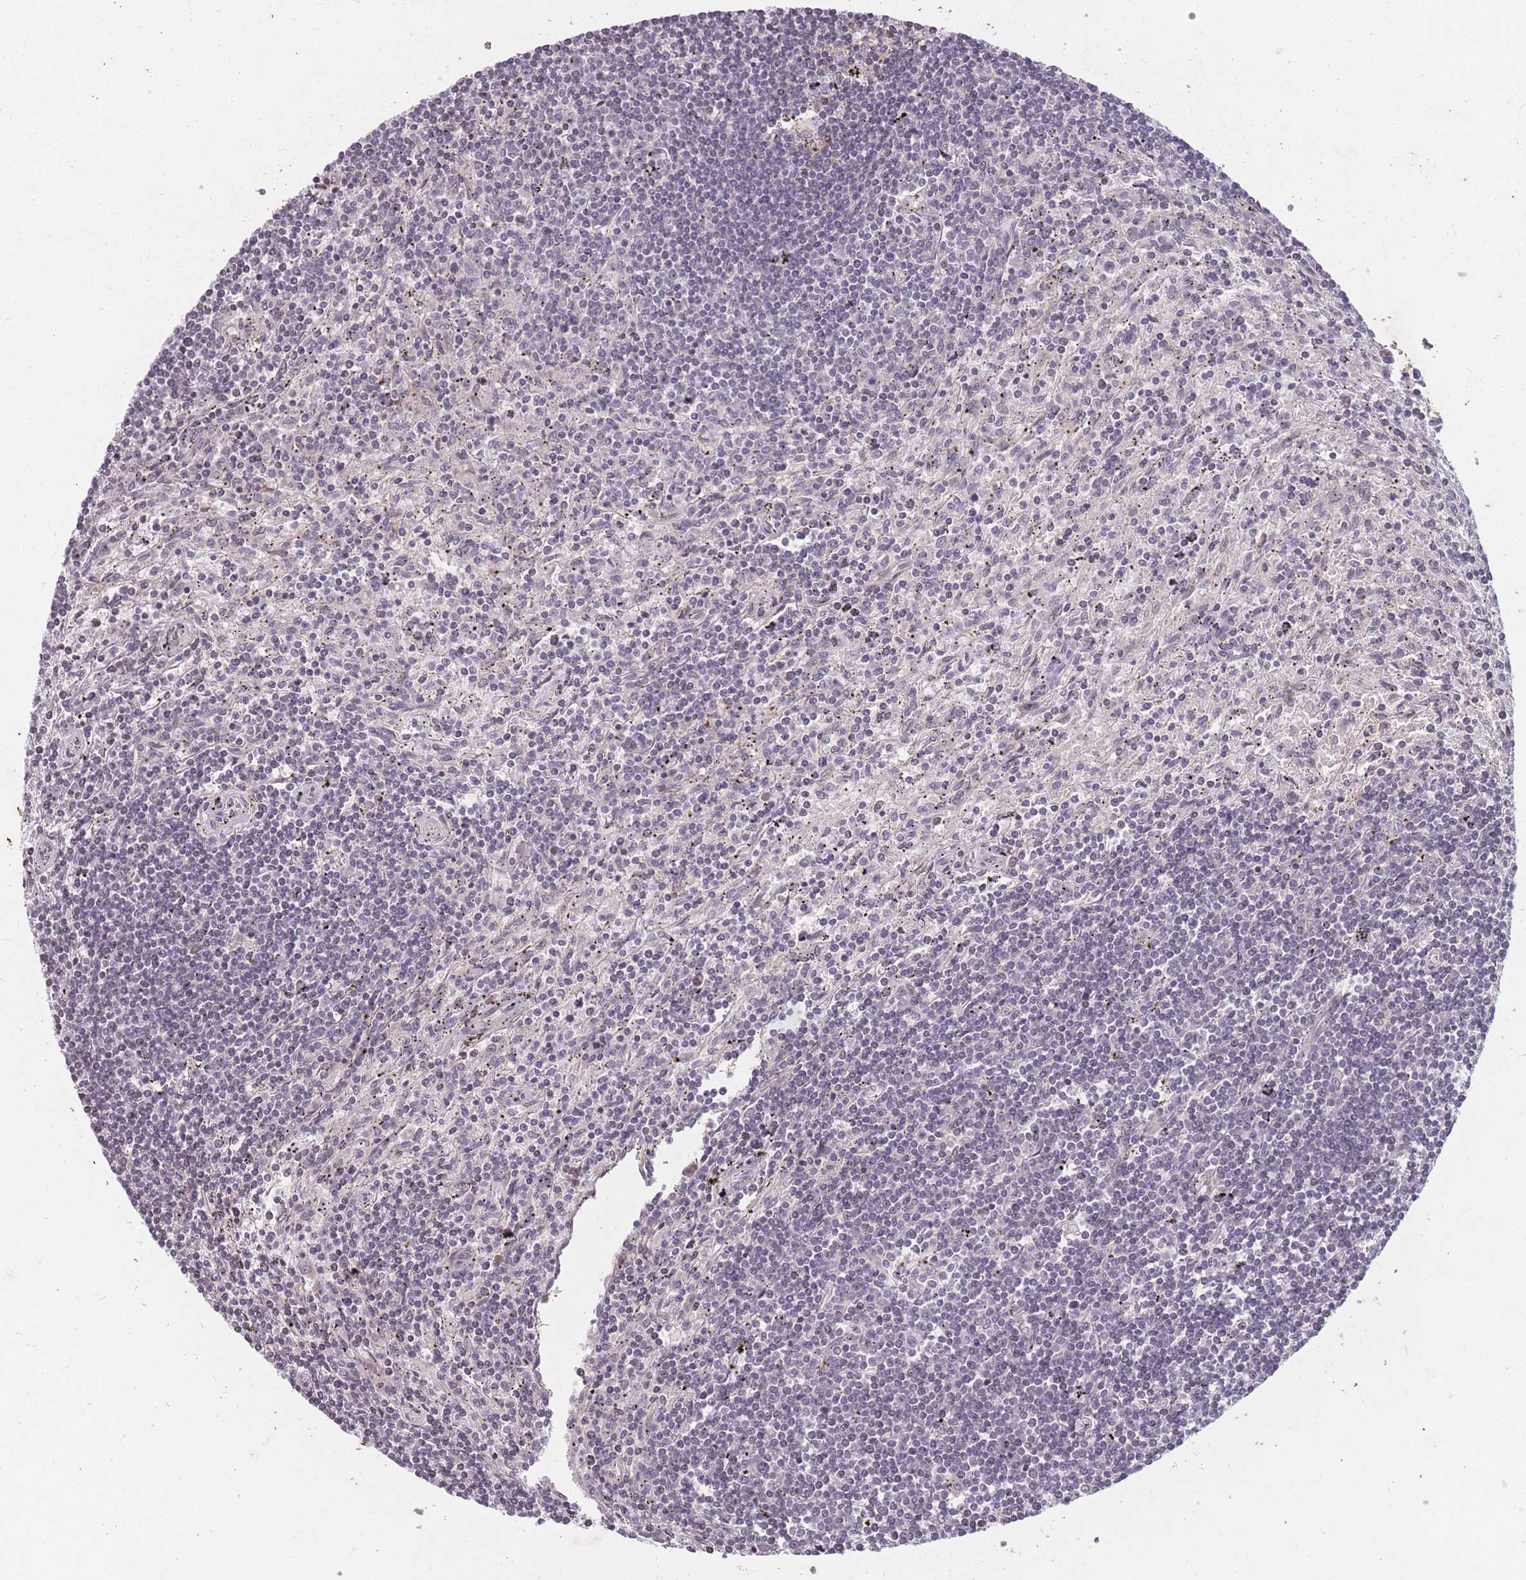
{"staining": {"intensity": "negative", "quantity": "none", "location": "none"}, "tissue": "lymphoma", "cell_type": "Tumor cells", "image_type": "cancer", "snomed": [{"axis": "morphology", "description": "Malignant lymphoma, non-Hodgkin's type, Low grade"}, {"axis": "topography", "description": "Spleen"}], "caption": "Tumor cells show no significant positivity in malignant lymphoma, non-Hodgkin's type (low-grade). (Brightfield microscopy of DAB (3,3'-diaminobenzidine) IHC at high magnification).", "gene": "GGT5", "patient": {"sex": "male", "age": 76}}